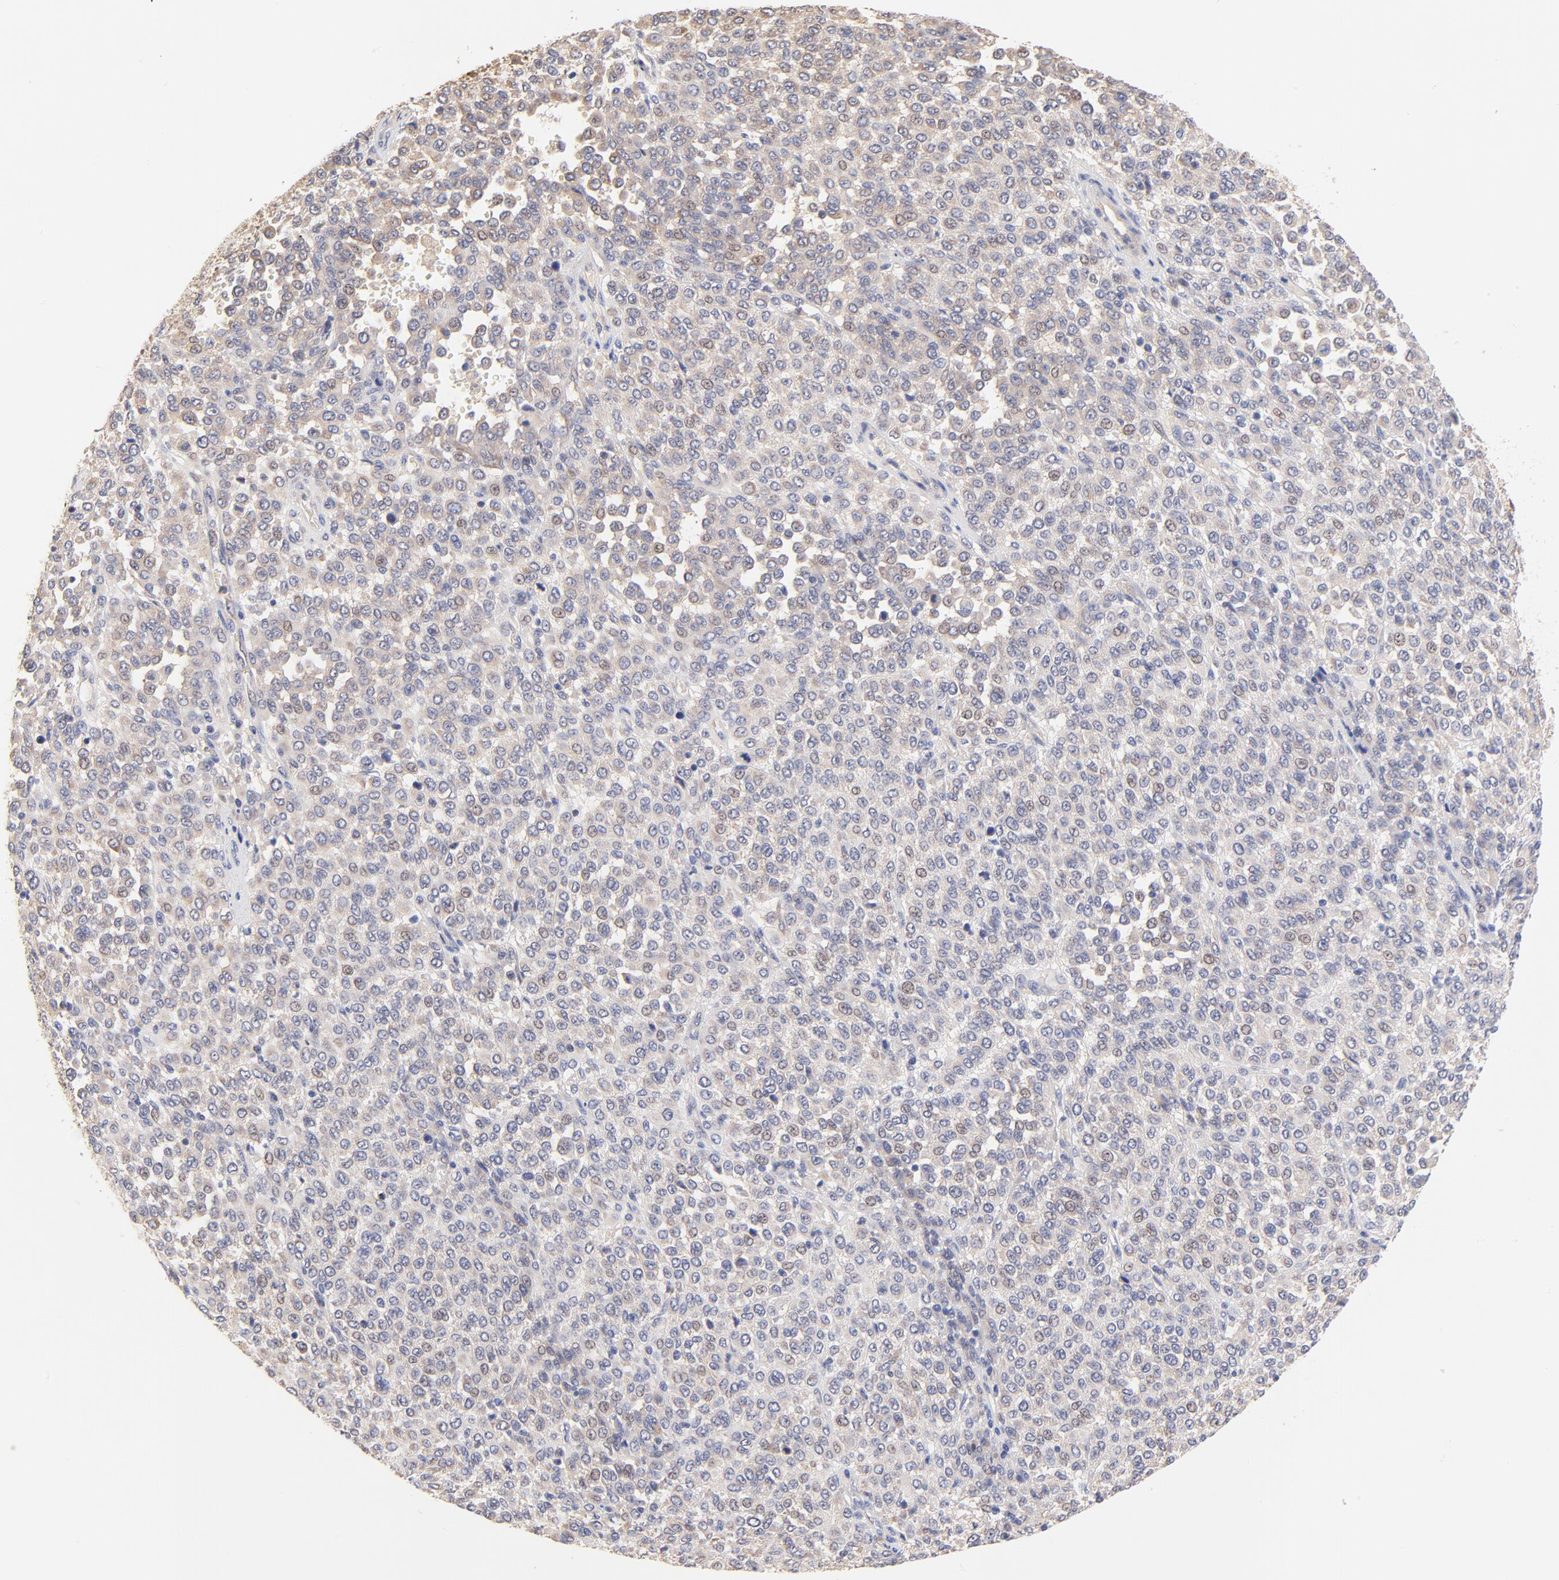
{"staining": {"intensity": "weak", "quantity": "25%-75%", "location": "cytoplasmic/membranous"}, "tissue": "melanoma", "cell_type": "Tumor cells", "image_type": "cancer", "snomed": [{"axis": "morphology", "description": "Malignant melanoma, Metastatic site"}, {"axis": "topography", "description": "Pancreas"}], "caption": "Malignant melanoma (metastatic site) was stained to show a protein in brown. There is low levels of weak cytoplasmic/membranous staining in approximately 25%-75% of tumor cells.", "gene": "PTK7", "patient": {"sex": "female", "age": 30}}